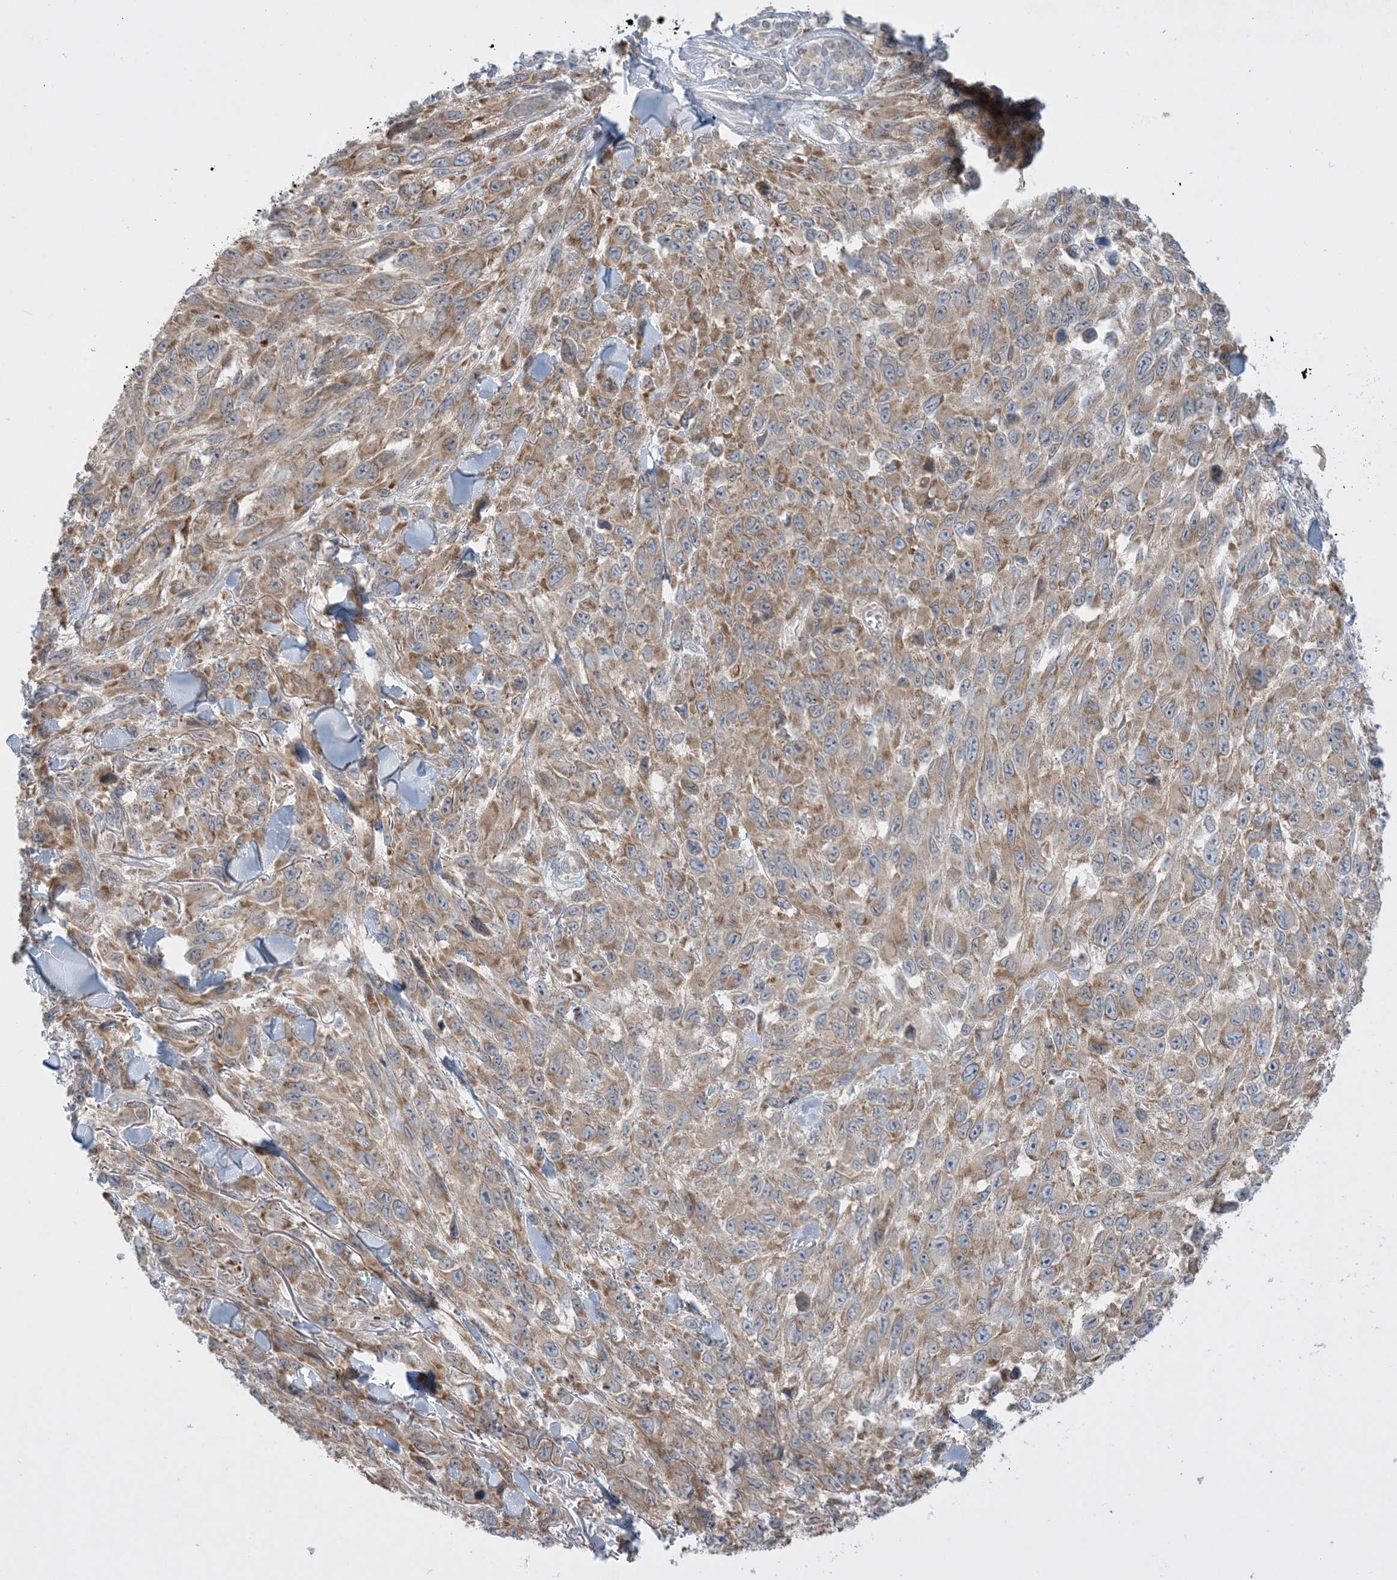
{"staining": {"intensity": "moderate", "quantity": ">75%", "location": "cytoplasmic/membranous"}, "tissue": "melanoma", "cell_type": "Tumor cells", "image_type": "cancer", "snomed": [{"axis": "morphology", "description": "Malignant melanoma, NOS"}, {"axis": "topography", "description": "Skin"}], "caption": "There is medium levels of moderate cytoplasmic/membranous positivity in tumor cells of melanoma, as demonstrated by immunohistochemical staining (brown color).", "gene": "MMGT1", "patient": {"sex": "female", "age": 96}}